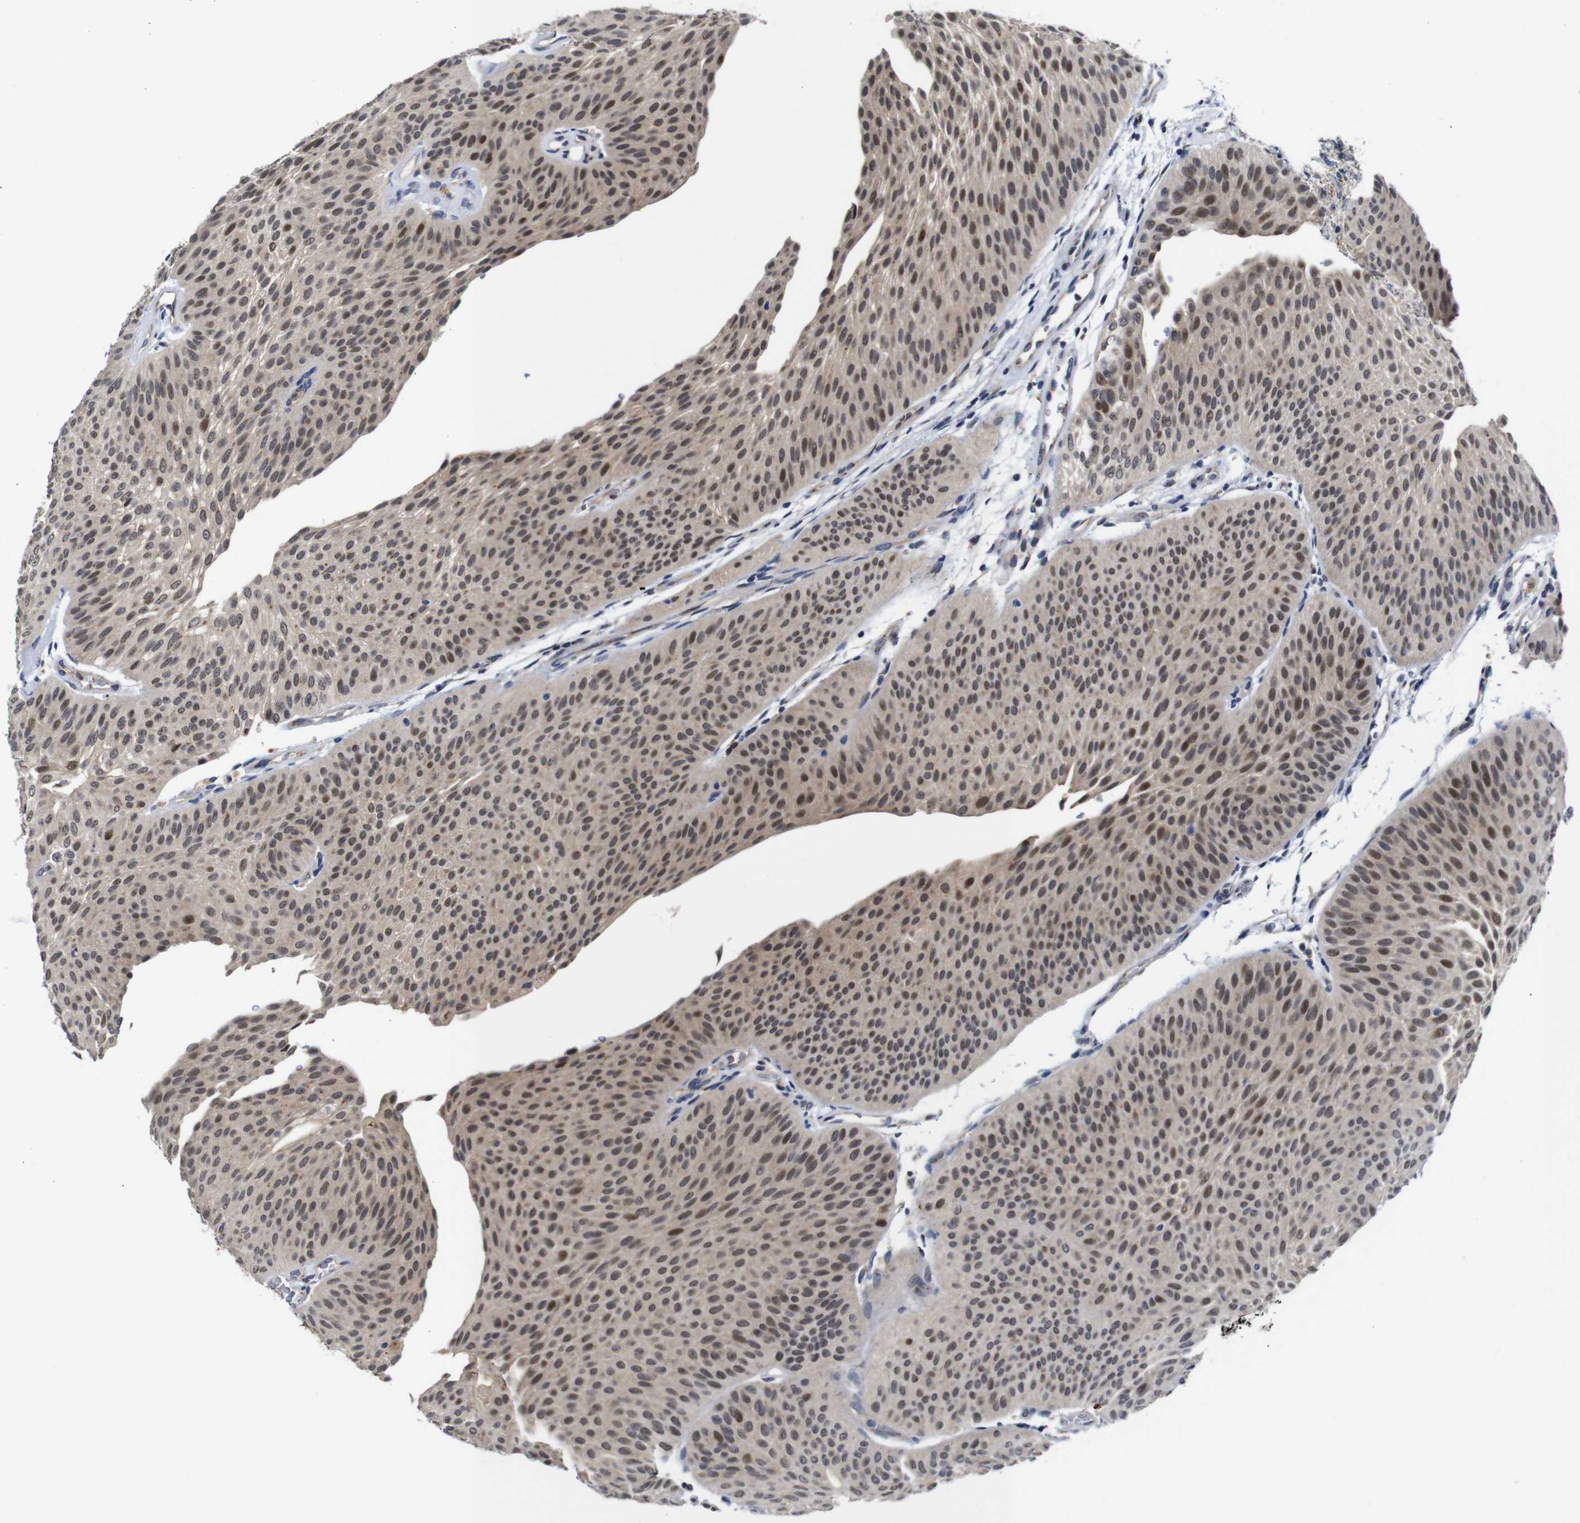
{"staining": {"intensity": "moderate", "quantity": "25%-75%", "location": "cytoplasmic/membranous,nuclear"}, "tissue": "urothelial cancer", "cell_type": "Tumor cells", "image_type": "cancer", "snomed": [{"axis": "morphology", "description": "Urothelial carcinoma, Low grade"}, {"axis": "topography", "description": "Urinary bladder"}], "caption": "Urothelial carcinoma (low-grade) tissue reveals moderate cytoplasmic/membranous and nuclear staining in about 25%-75% of tumor cells (brown staining indicates protein expression, while blue staining denotes nuclei).", "gene": "FURIN", "patient": {"sex": "female", "age": 60}}